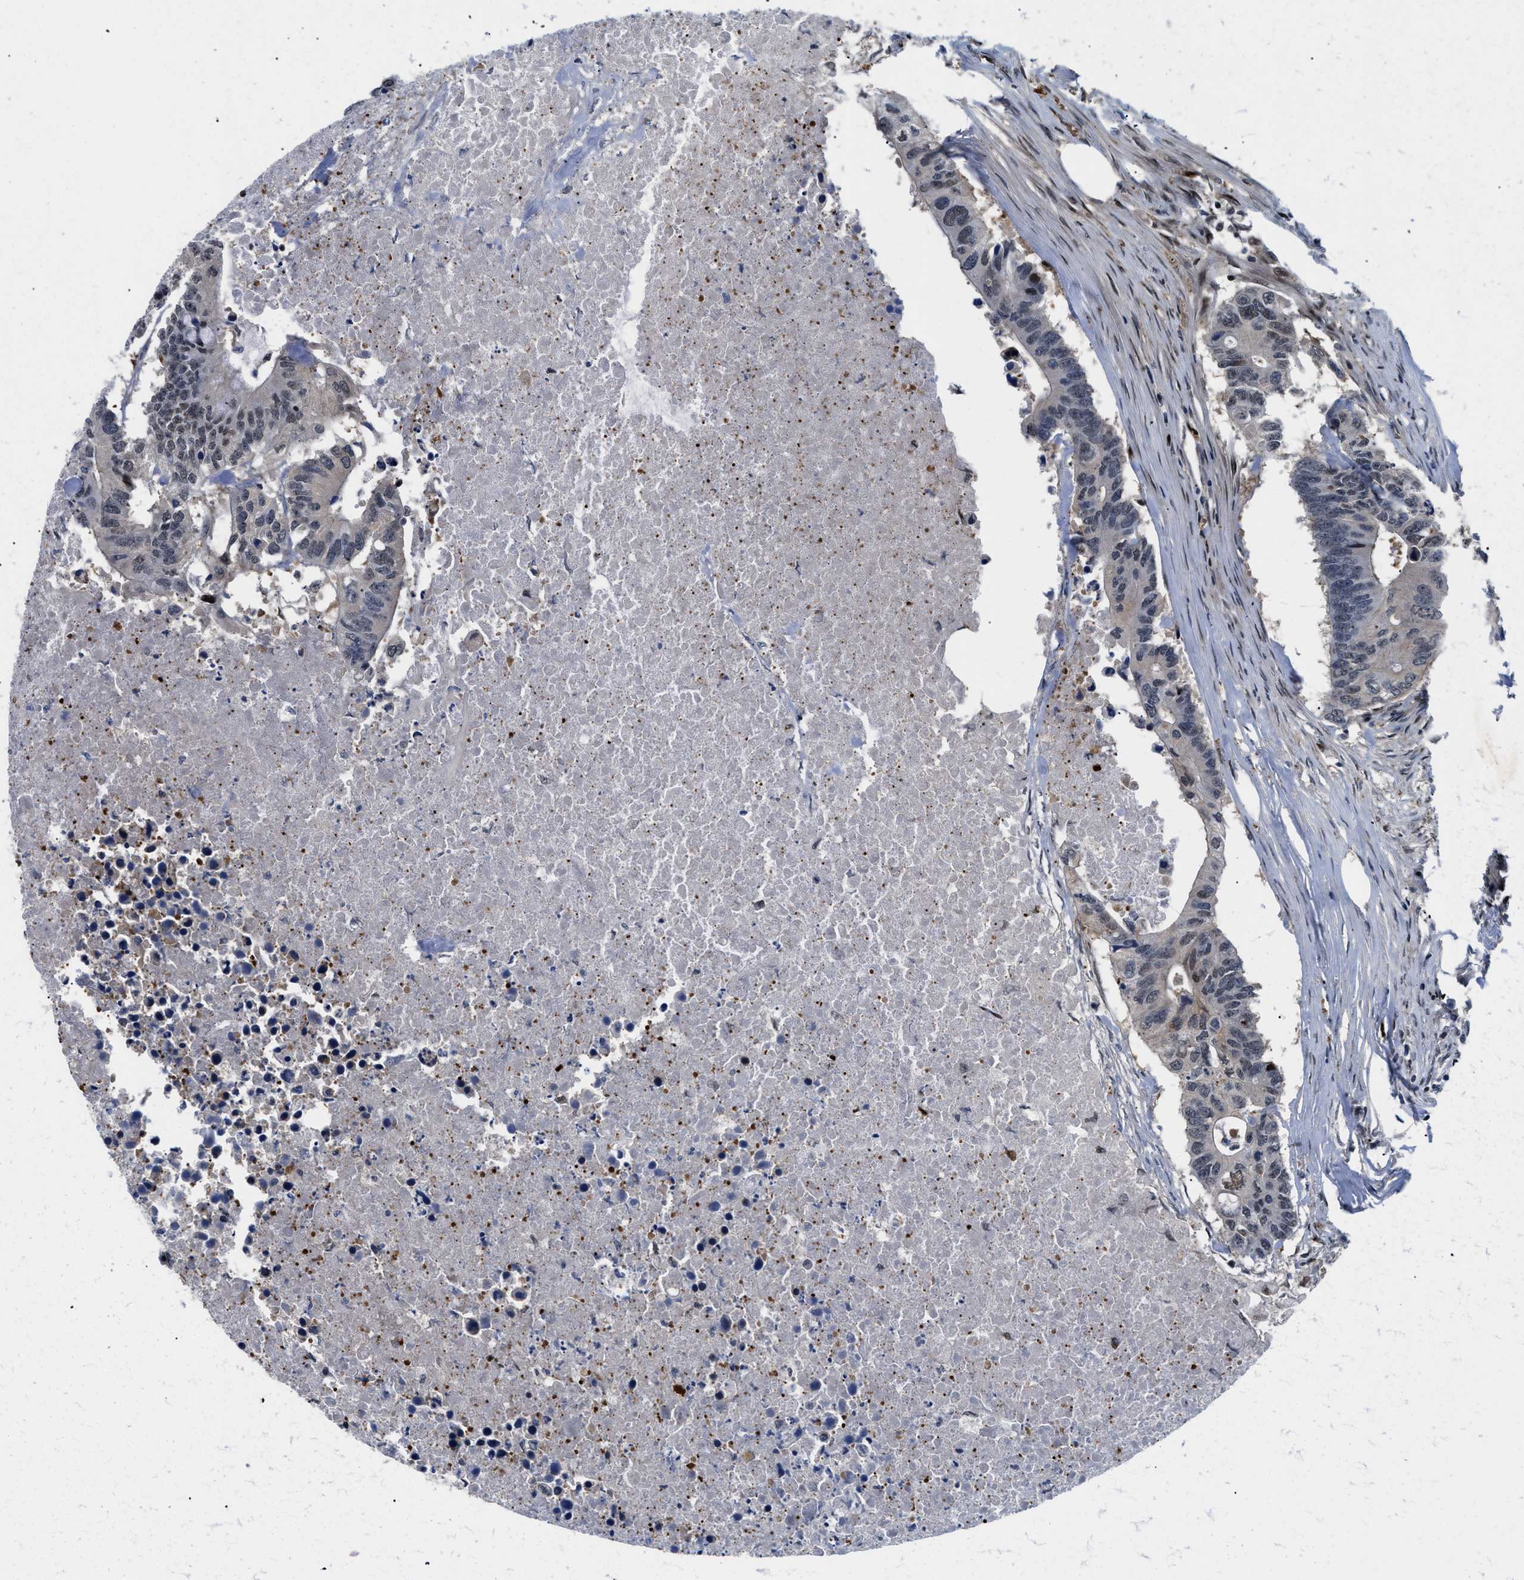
{"staining": {"intensity": "moderate", "quantity": "25%-75%", "location": "nuclear"}, "tissue": "colorectal cancer", "cell_type": "Tumor cells", "image_type": "cancer", "snomed": [{"axis": "morphology", "description": "Adenocarcinoma, NOS"}, {"axis": "topography", "description": "Colon"}], "caption": "Colorectal cancer was stained to show a protein in brown. There is medium levels of moderate nuclear positivity in approximately 25%-75% of tumor cells. (brown staining indicates protein expression, while blue staining denotes nuclei).", "gene": "SLC29A2", "patient": {"sex": "male", "age": 71}}